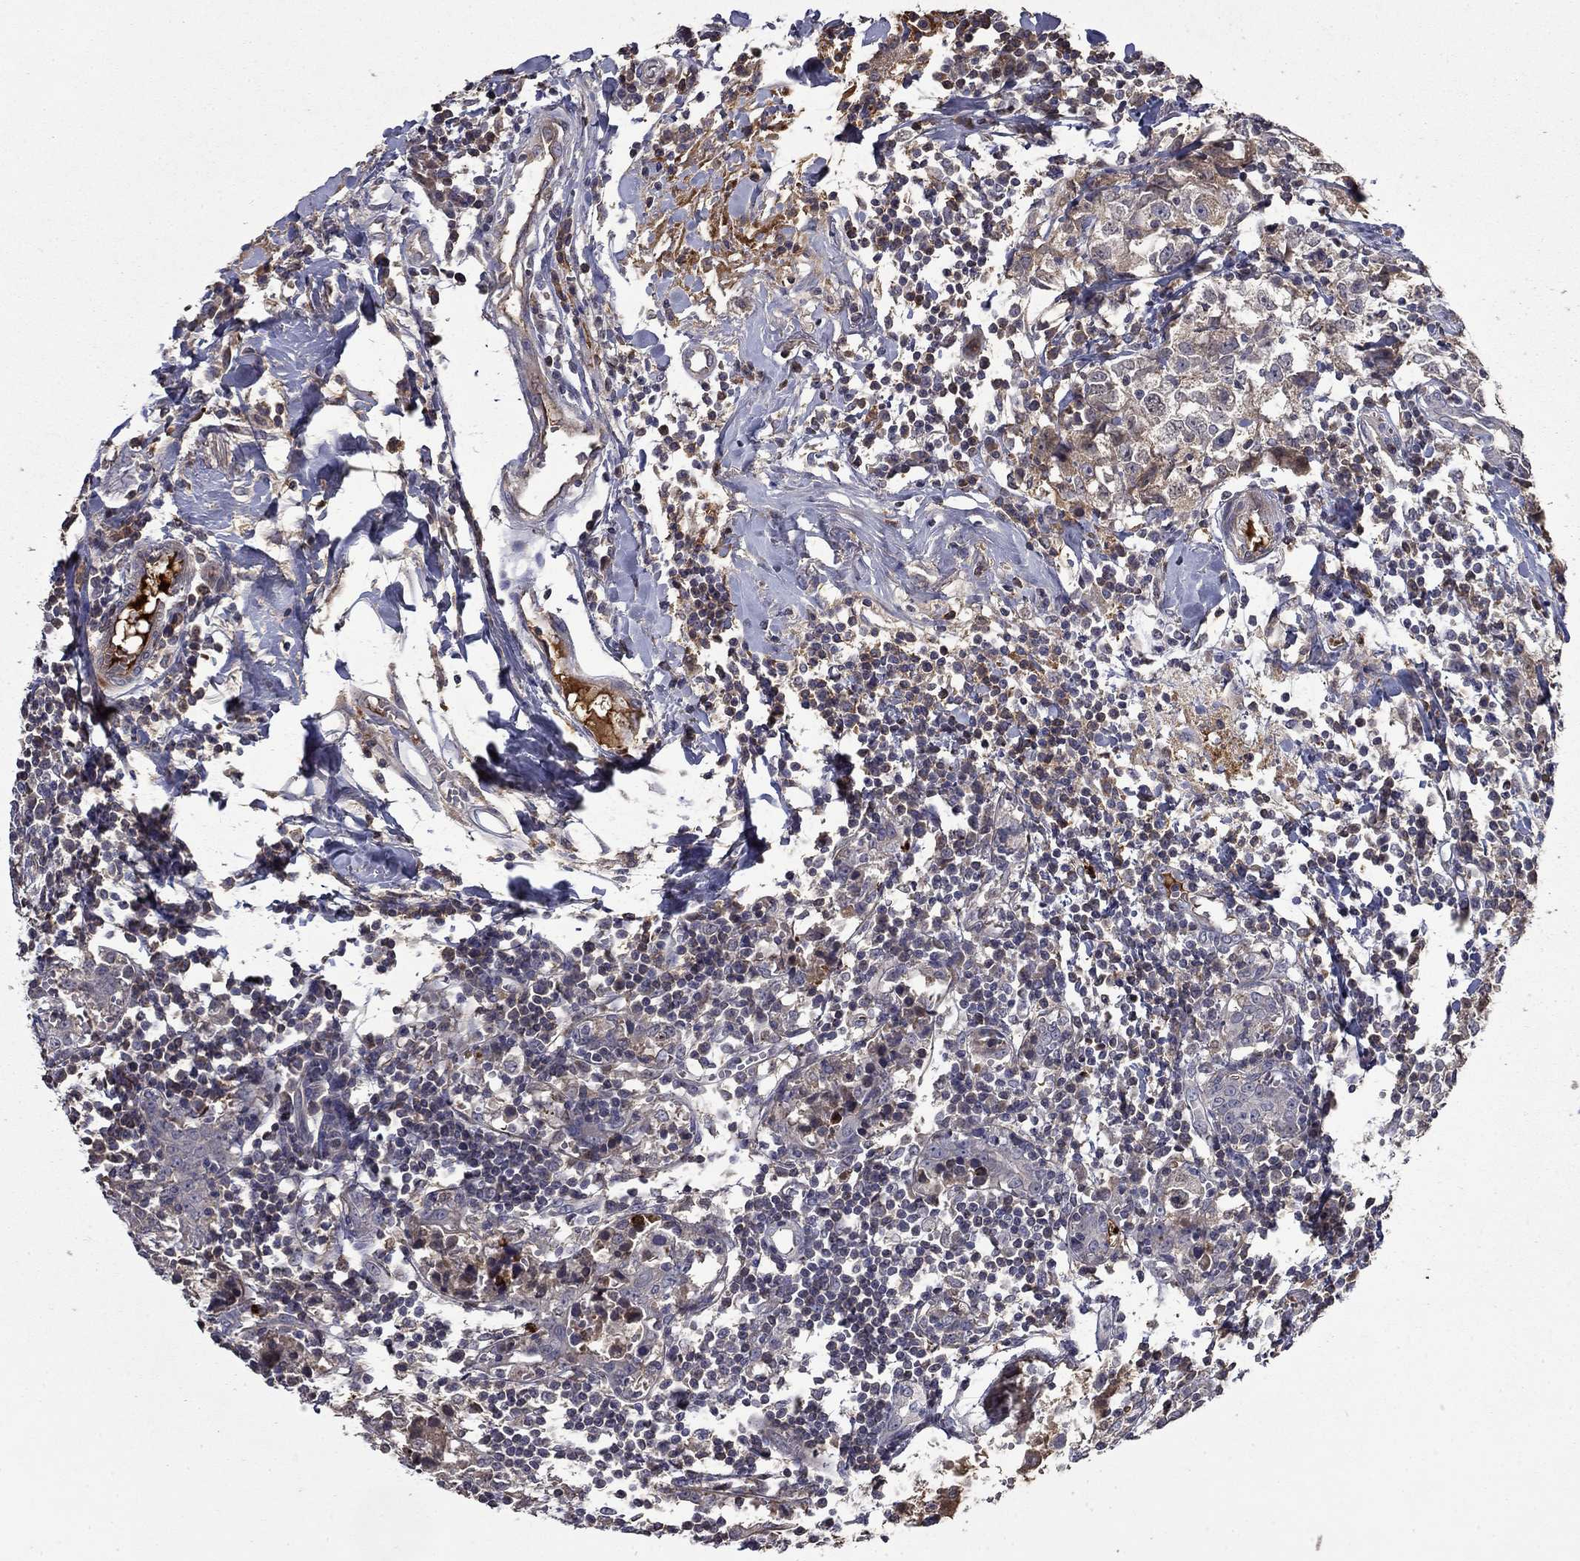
{"staining": {"intensity": "negative", "quantity": "none", "location": "none"}, "tissue": "breast cancer", "cell_type": "Tumor cells", "image_type": "cancer", "snomed": [{"axis": "morphology", "description": "Duct carcinoma"}, {"axis": "topography", "description": "Breast"}], "caption": "High magnification brightfield microscopy of breast invasive ductal carcinoma stained with DAB (brown) and counterstained with hematoxylin (blue): tumor cells show no significant expression.", "gene": "SATB1", "patient": {"sex": "female", "age": 30}}